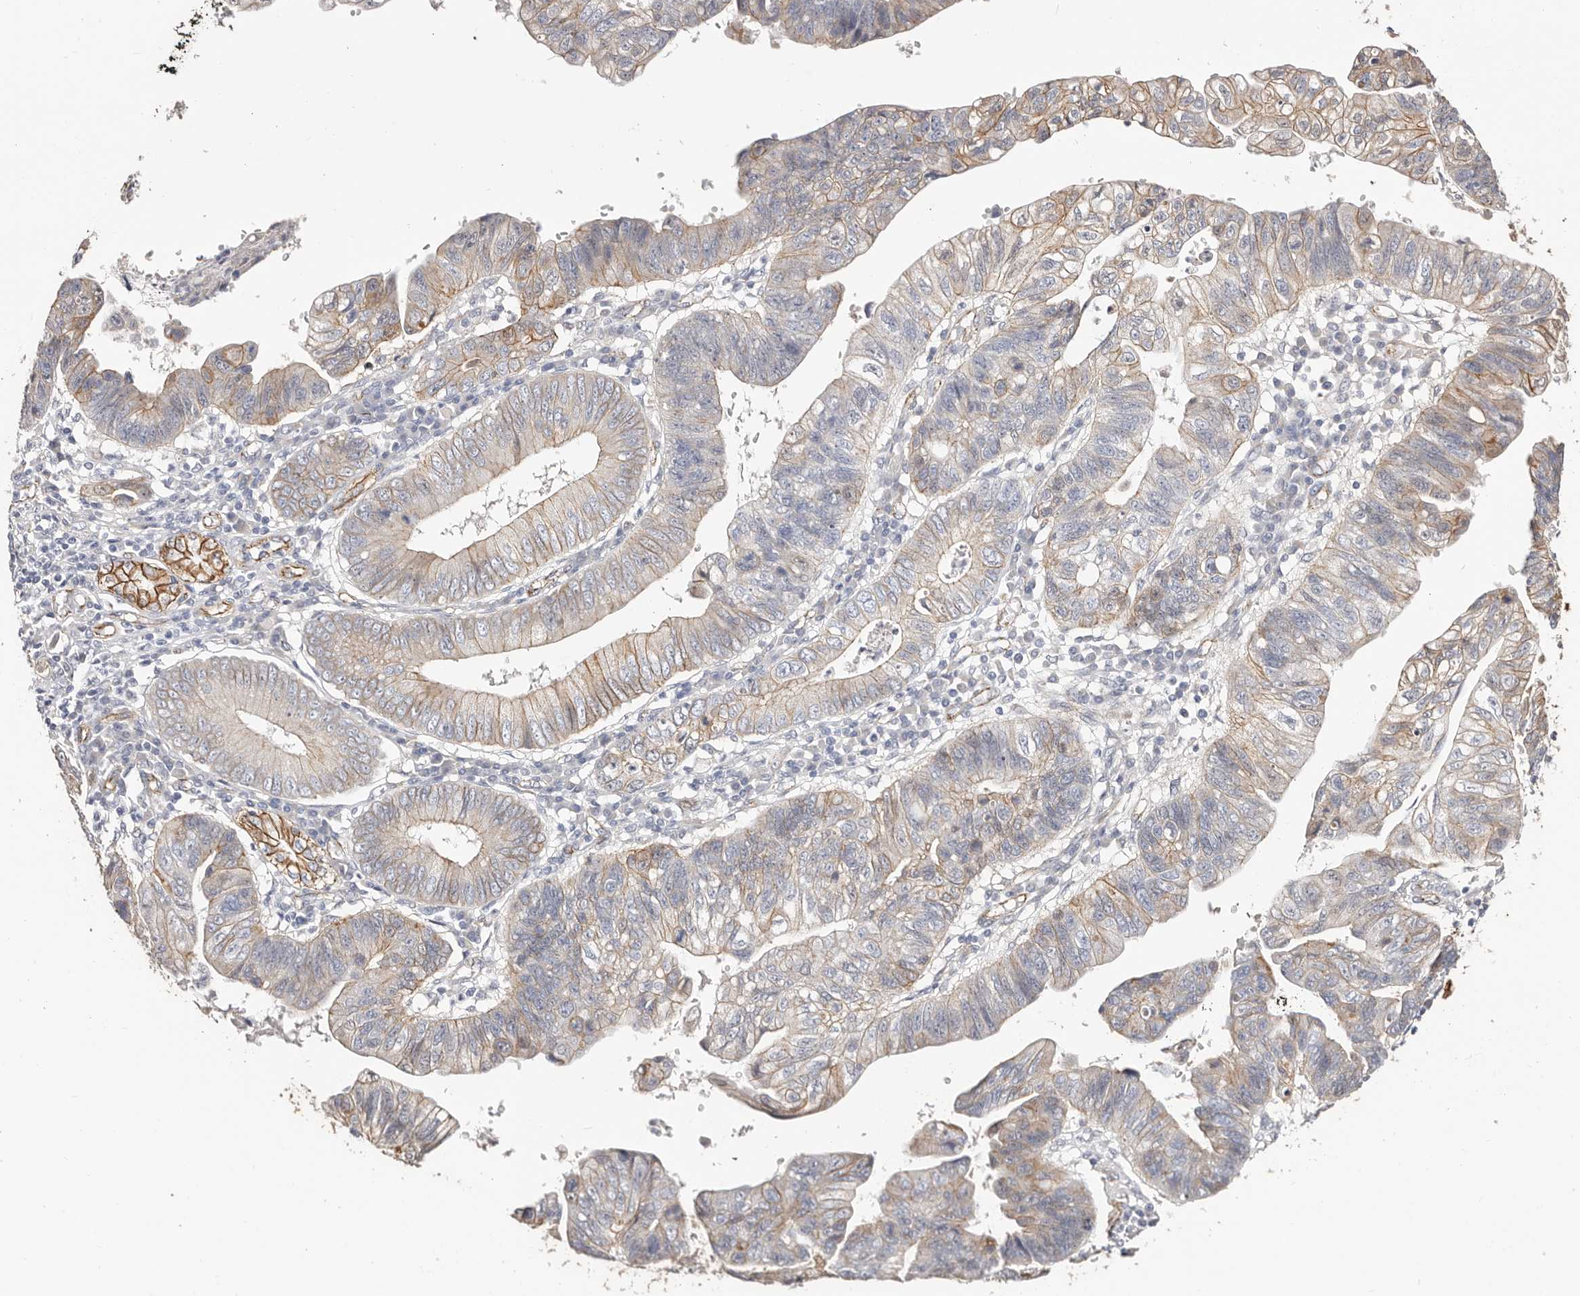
{"staining": {"intensity": "moderate", "quantity": ">75%", "location": "cytoplasmic/membranous"}, "tissue": "stomach cancer", "cell_type": "Tumor cells", "image_type": "cancer", "snomed": [{"axis": "morphology", "description": "Adenocarcinoma, NOS"}, {"axis": "topography", "description": "Stomach"}], "caption": "There is medium levels of moderate cytoplasmic/membranous expression in tumor cells of adenocarcinoma (stomach), as demonstrated by immunohistochemical staining (brown color).", "gene": "CTNNB1", "patient": {"sex": "male", "age": 59}}